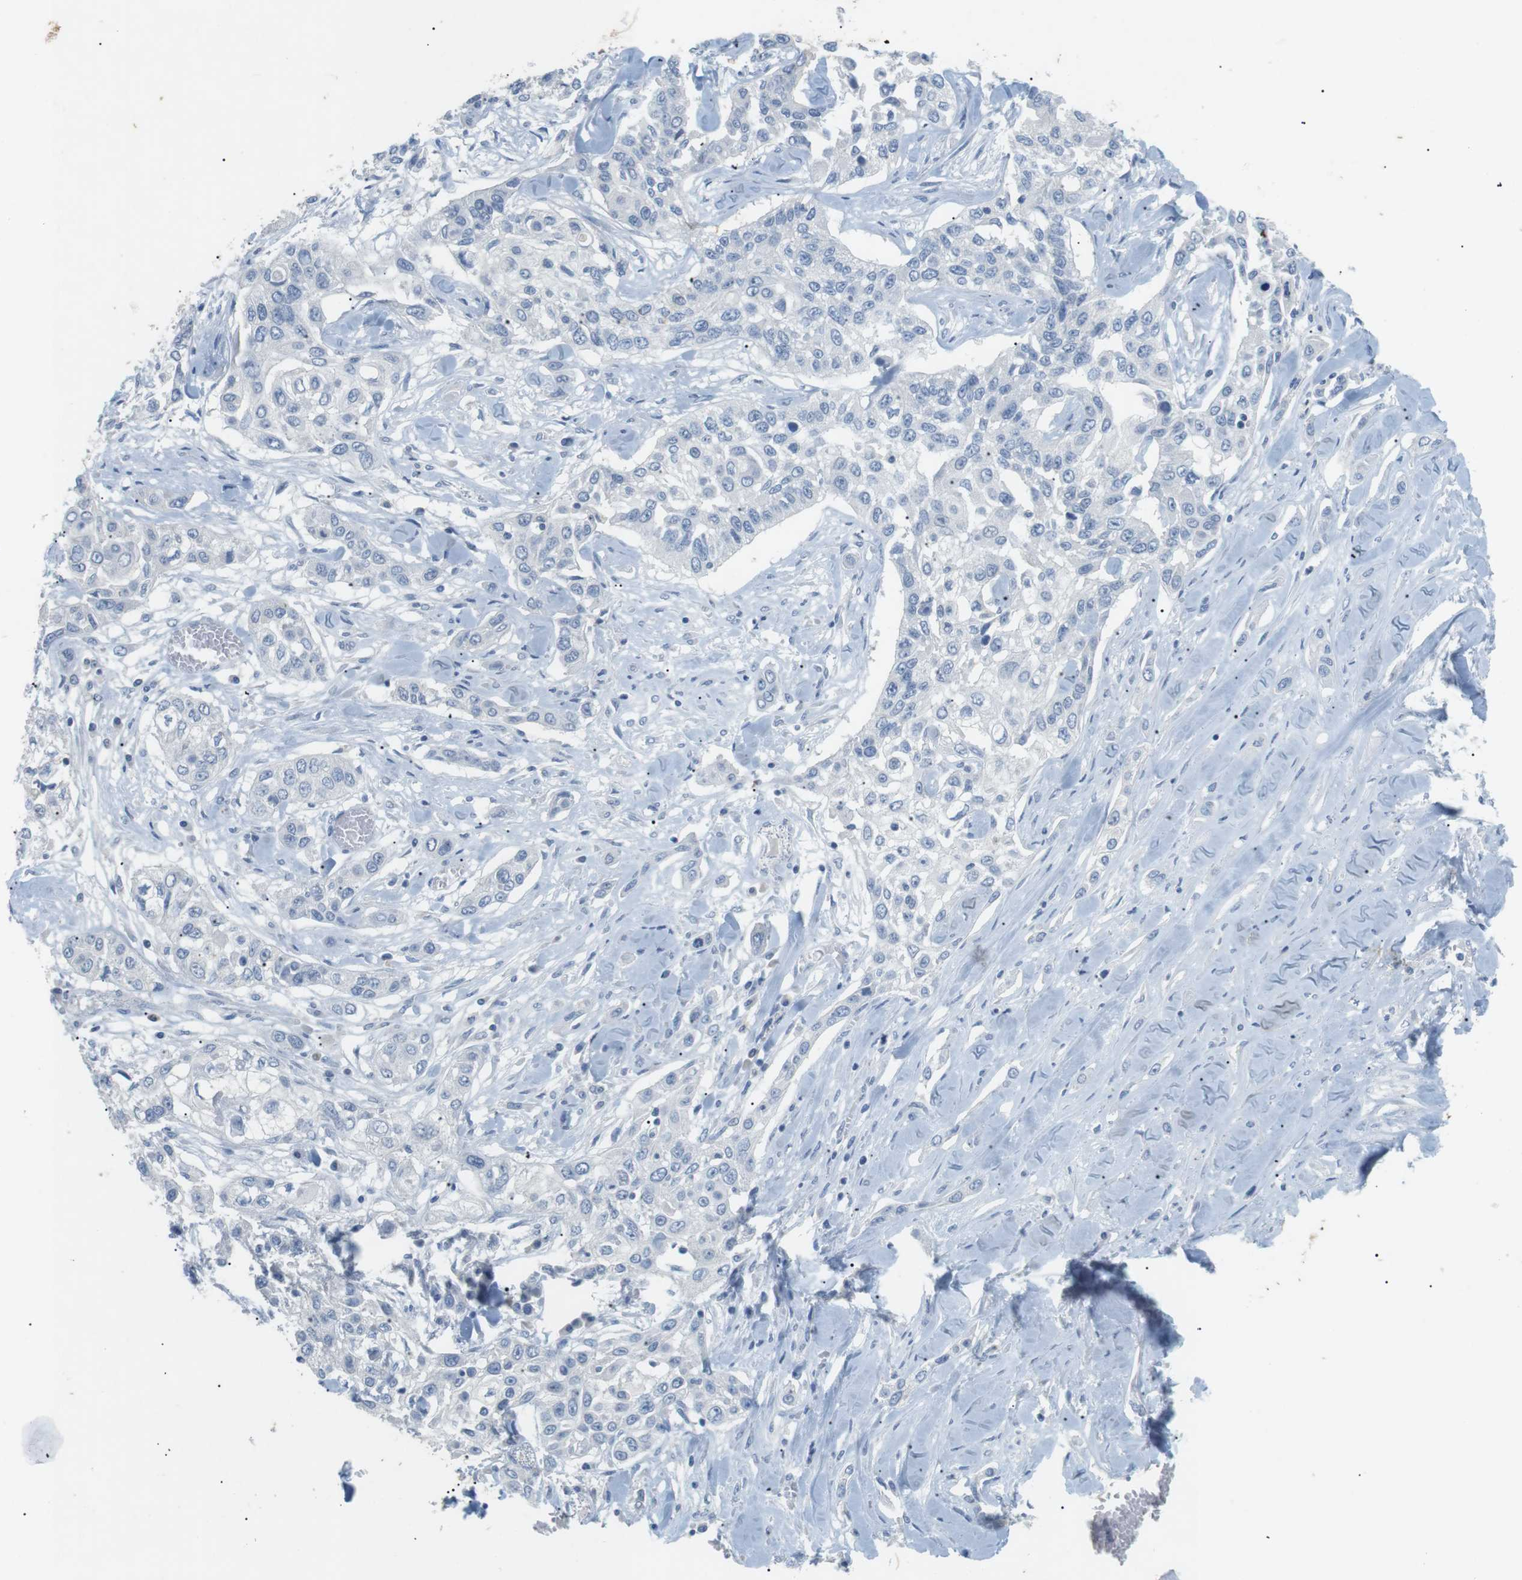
{"staining": {"intensity": "negative", "quantity": "none", "location": "none"}, "tissue": "lung cancer", "cell_type": "Tumor cells", "image_type": "cancer", "snomed": [{"axis": "morphology", "description": "Squamous cell carcinoma, NOS"}, {"axis": "topography", "description": "Lung"}], "caption": "Immunohistochemical staining of human lung squamous cell carcinoma exhibits no significant staining in tumor cells.", "gene": "HBG2", "patient": {"sex": "male", "age": 71}}